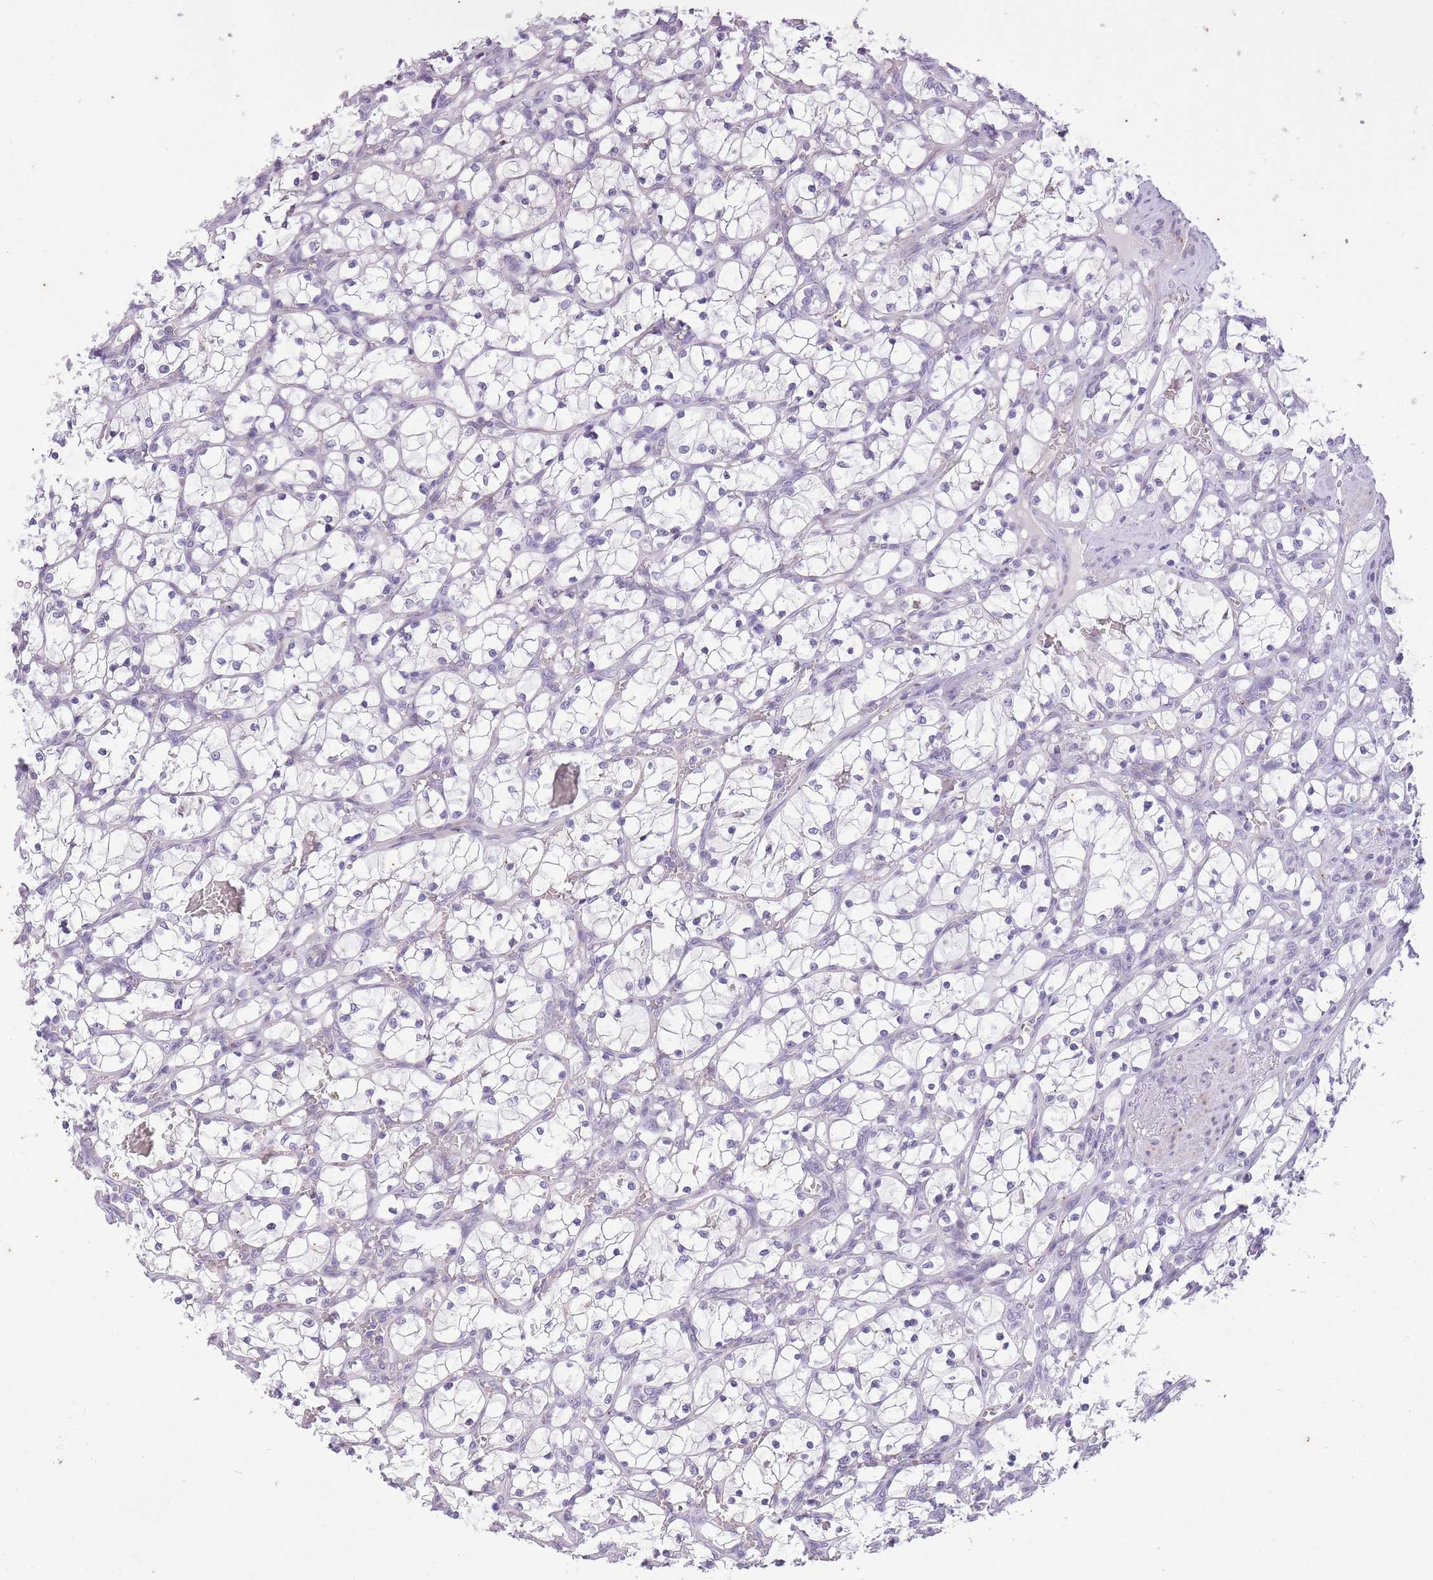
{"staining": {"intensity": "negative", "quantity": "none", "location": "none"}, "tissue": "renal cancer", "cell_type": "Tumor cells", "image_type": "cancer", "snomed": [{"axis": "morphology", "description": "Adenocarcinoma, NOS"}, {"axis": "topography", "description": "Kidney"}], "caption": "This is a micrograph of immunohistochemistry (IHC) staining of renal adenocarcinoma, which shows no staining in tumor cells.", "gene": "CNTNAP3", "patient": {"sex": "female", "age": 69}}